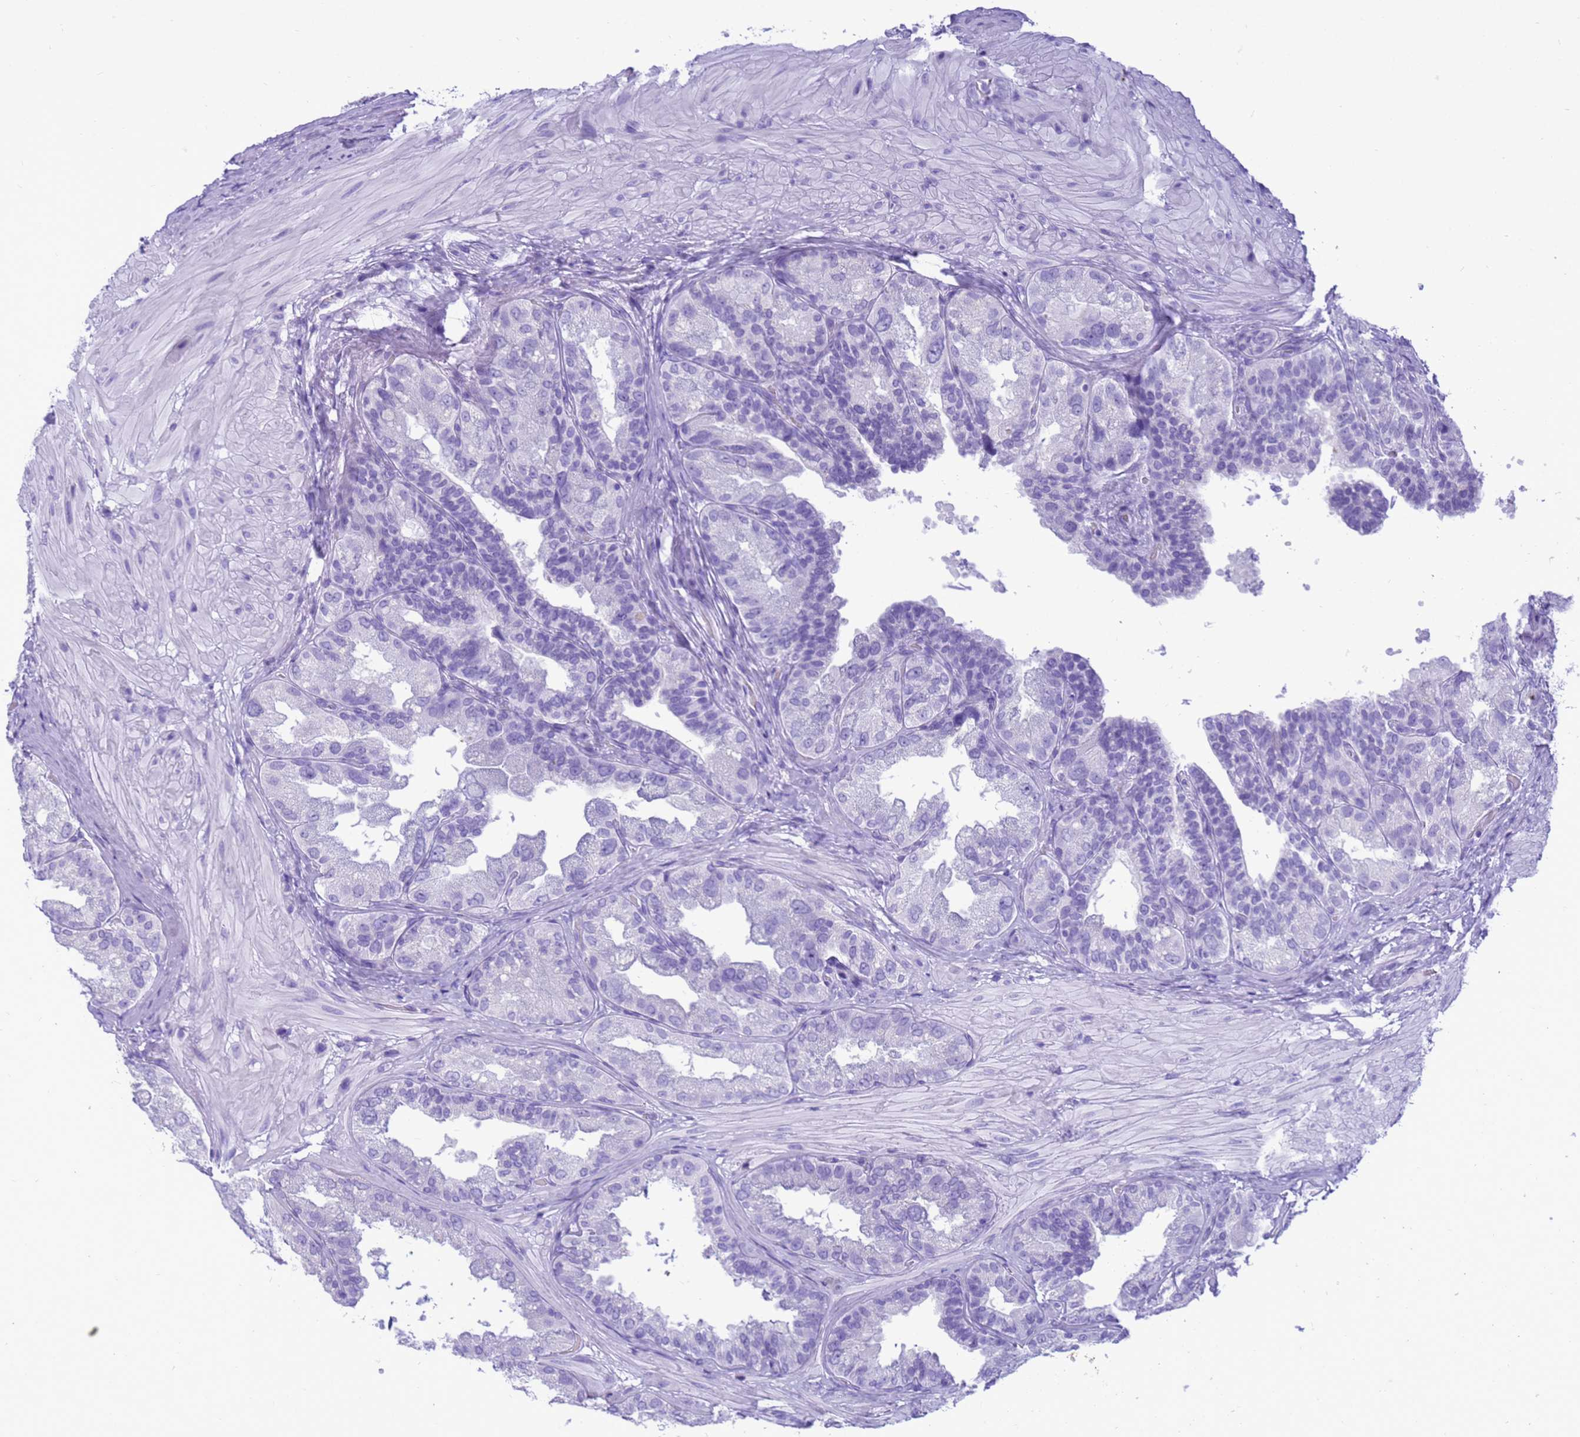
{"staining": {"intensity": "negative", "quantity": "none", "location": "none"}, "tissue": "seminal vesicle", "cell_type": "Glandular cells", "image_type": "normal", "snomed": [{"axis": "morphology", "description": "Normal tissue, NOS"}, {"axis": "topography", "description": "Seminal veicle"}, {"axis": "topography", "description": "Peripheral nerve tissue"}], "caption": "IHC micrograph of unremarkable seminal vesicle: seminal vesicle stained with DAB (3,3'-diaminobenzidine) exhibits no significant protein staining in glandular cells.", "gene": "STATH", "patient": {"sex": "male", "age": 63}}